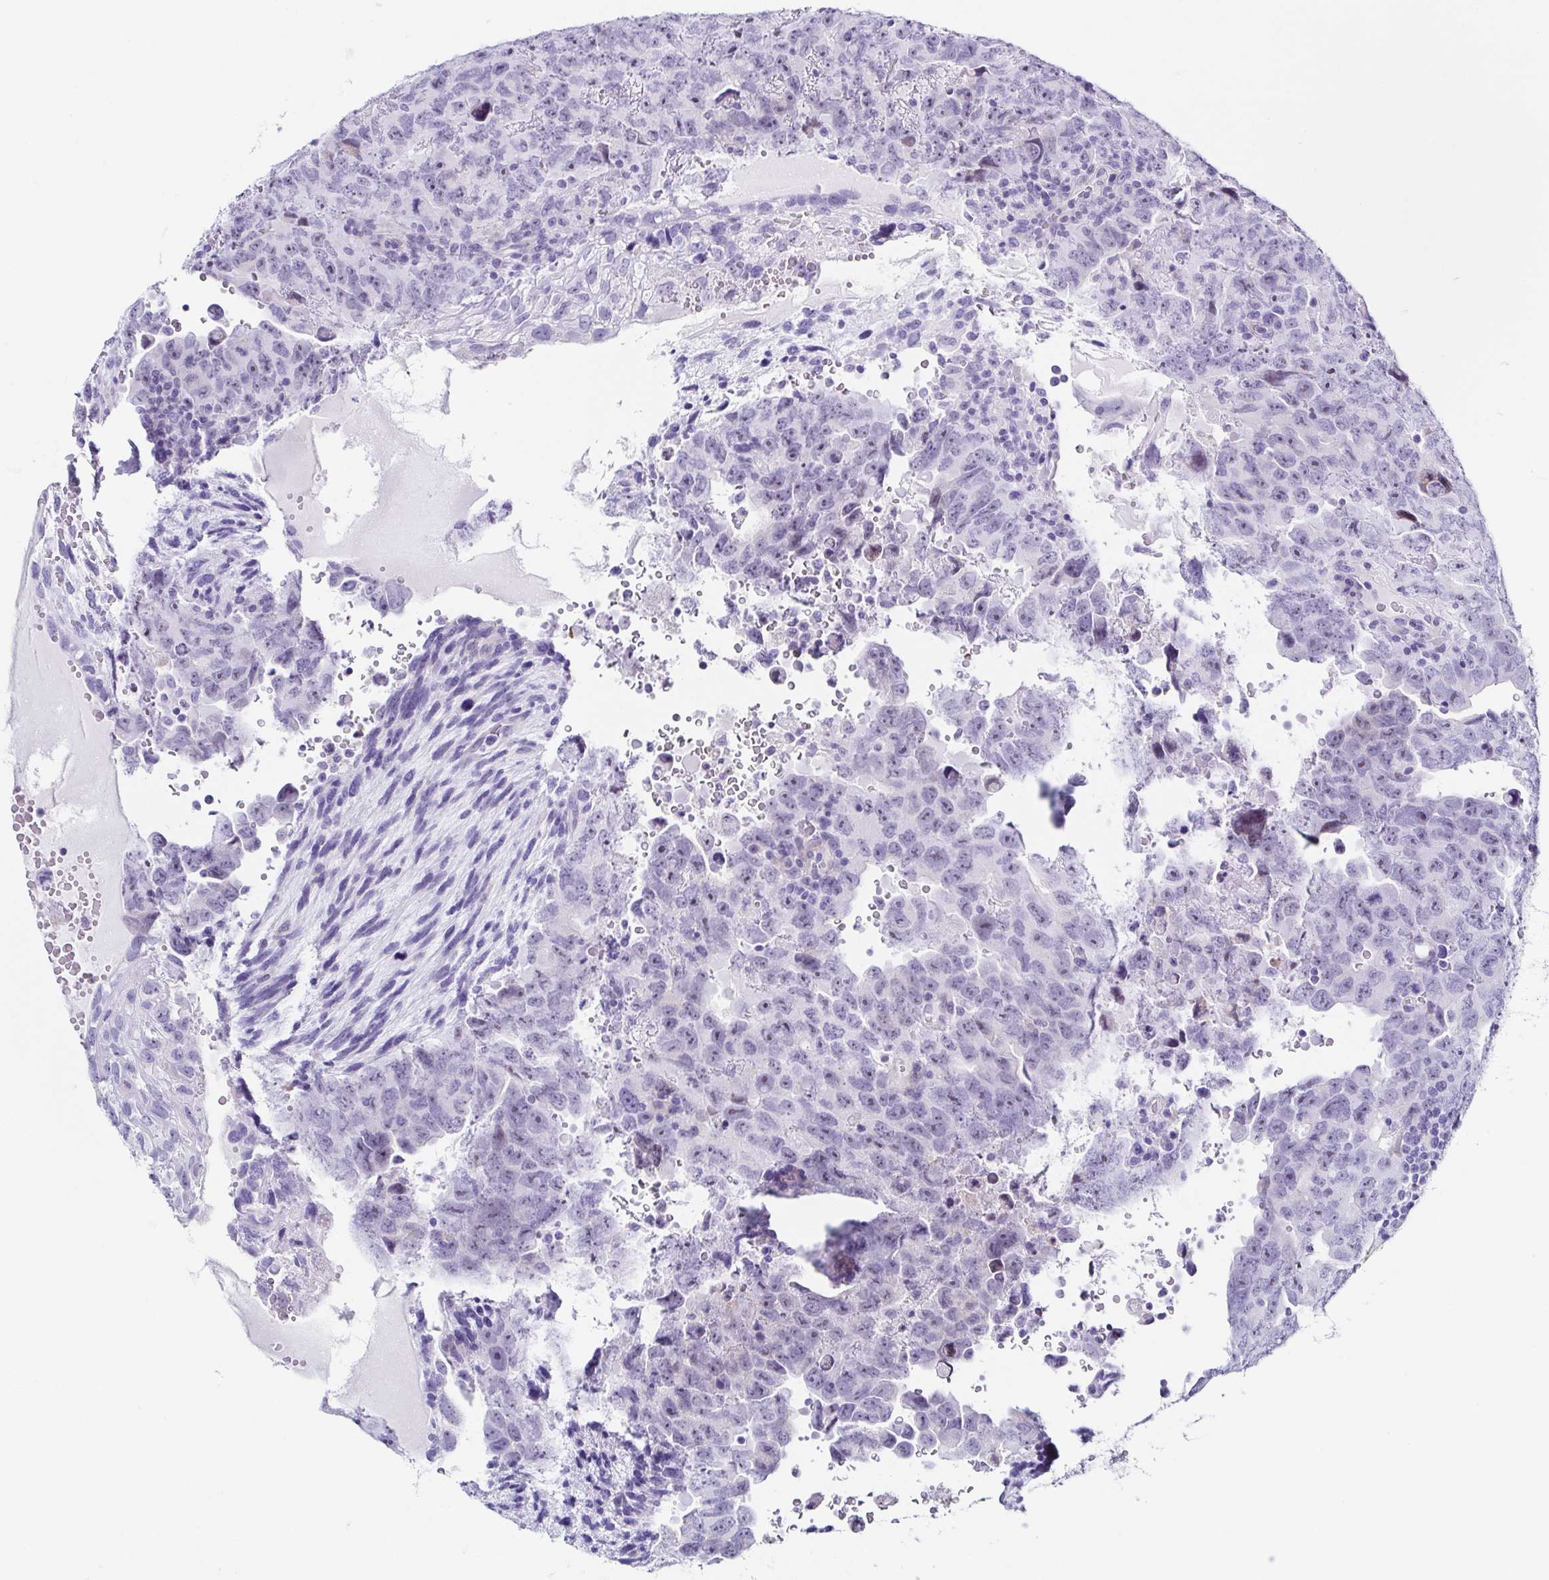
{"staining": {"intensity": "negative", "quantity": "none", "location": "none"}, "tissue": "testis cancer", "cell_type": "Tumor cells", "image_type": "cancer", "snomed": [{"axis": "morphology", "description": "Carcinoma, Embryonal, NOS"}, {"axis": "topography", "description": "Testis"}], "caption": "IHC of testis embryonal carcinoma reveals no staining in tumor cells.", "gene": "TNNT2", "patient": {"sex": "male", "age": 24}}